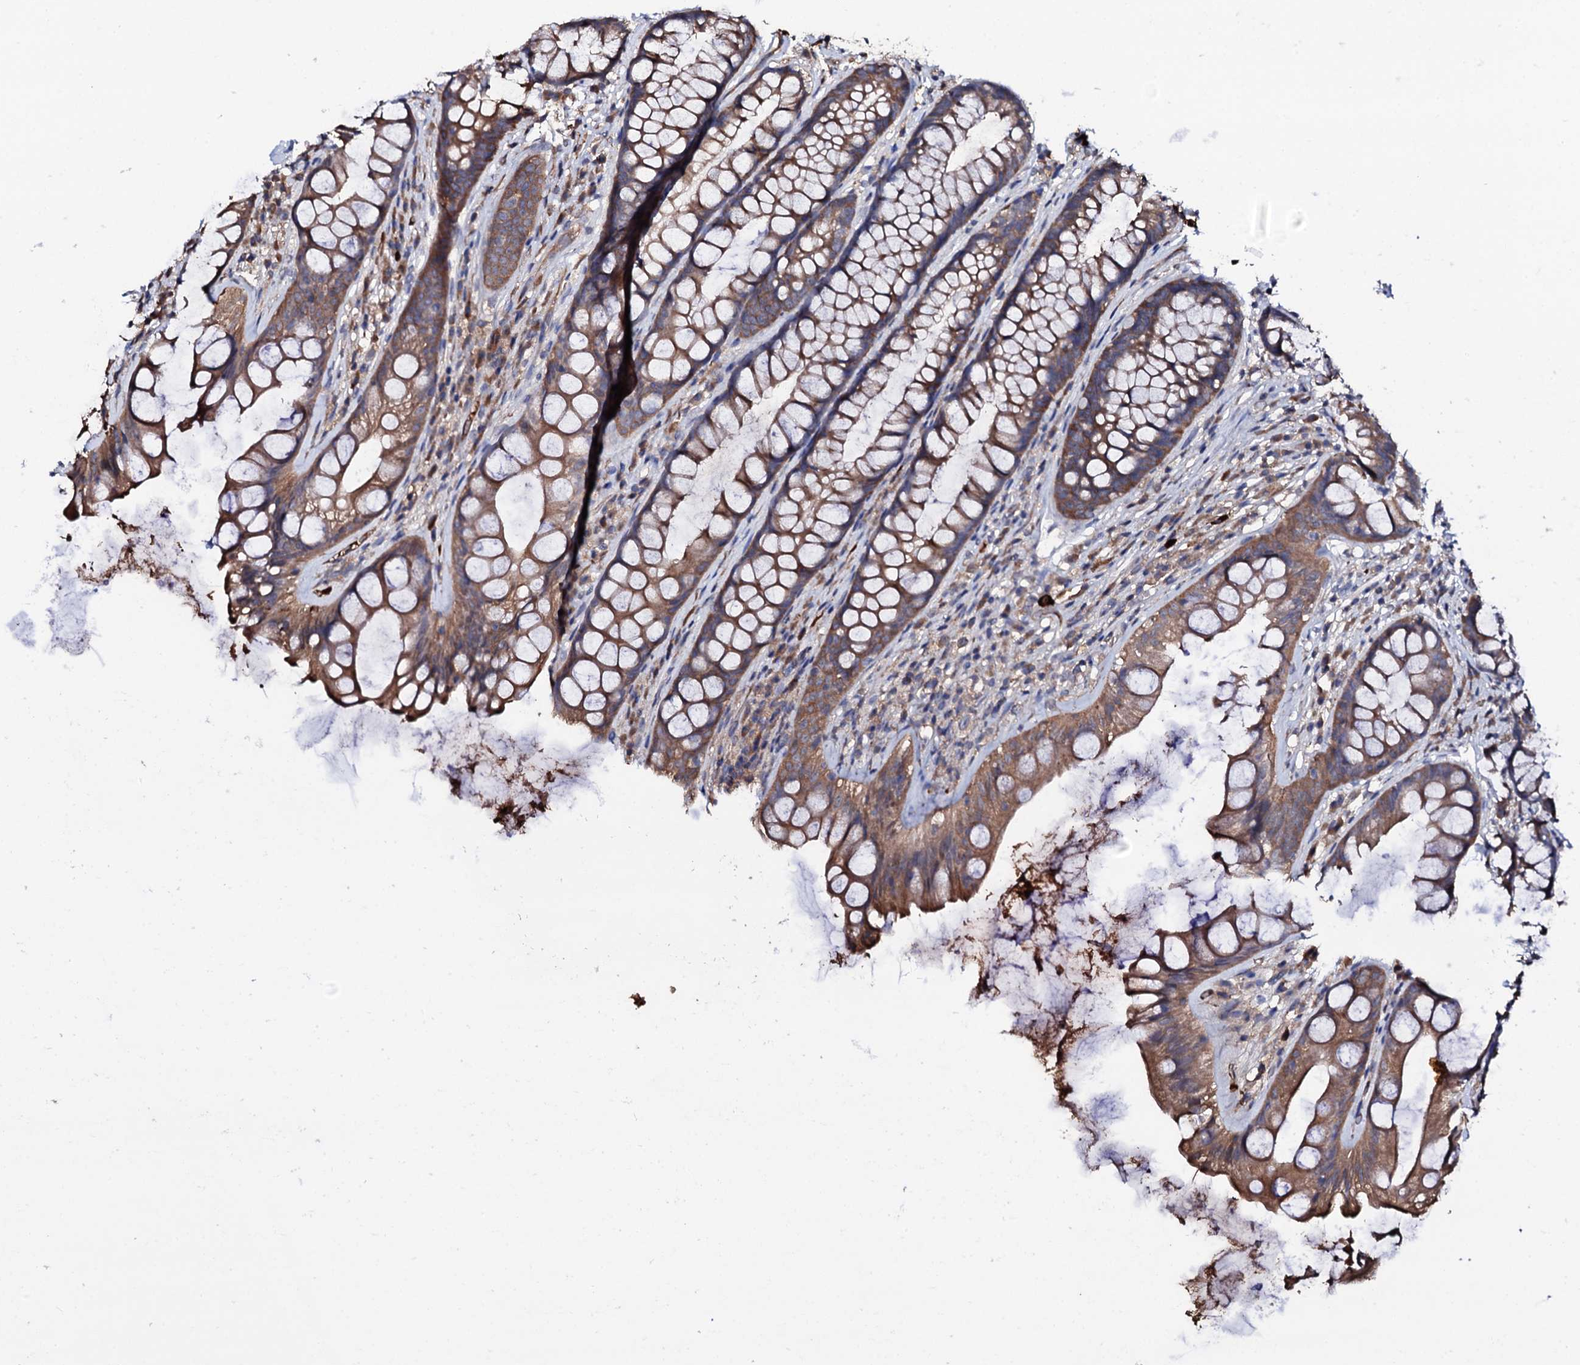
{"staining": {"intensity": "moderate", "quantity": ">75%", "location": "cytoplasmic/membranous"}, "tissue": "rectum", "cell_type": "Glandular cells", "image_type": "normal", "snomed": [{"axis": "morphology", "description": "Normal tissue, NOS"}, {"axis": "topography", "description": "Rectum"}], "caption": "High-magnification brightfield microscopy of benign rectum stained with DAB (3,3'-diaminobenzidine) (brown) and counterstained with hematoxylin (blue). glandular cells exhibit moderate cytoplasmic/membranous staining is present in approximately>75% of cells. (IHC, brightfield microscopy, high magnification).", "gene": "TCAF2C", "patient": {"sex": "male", "age": 74}}